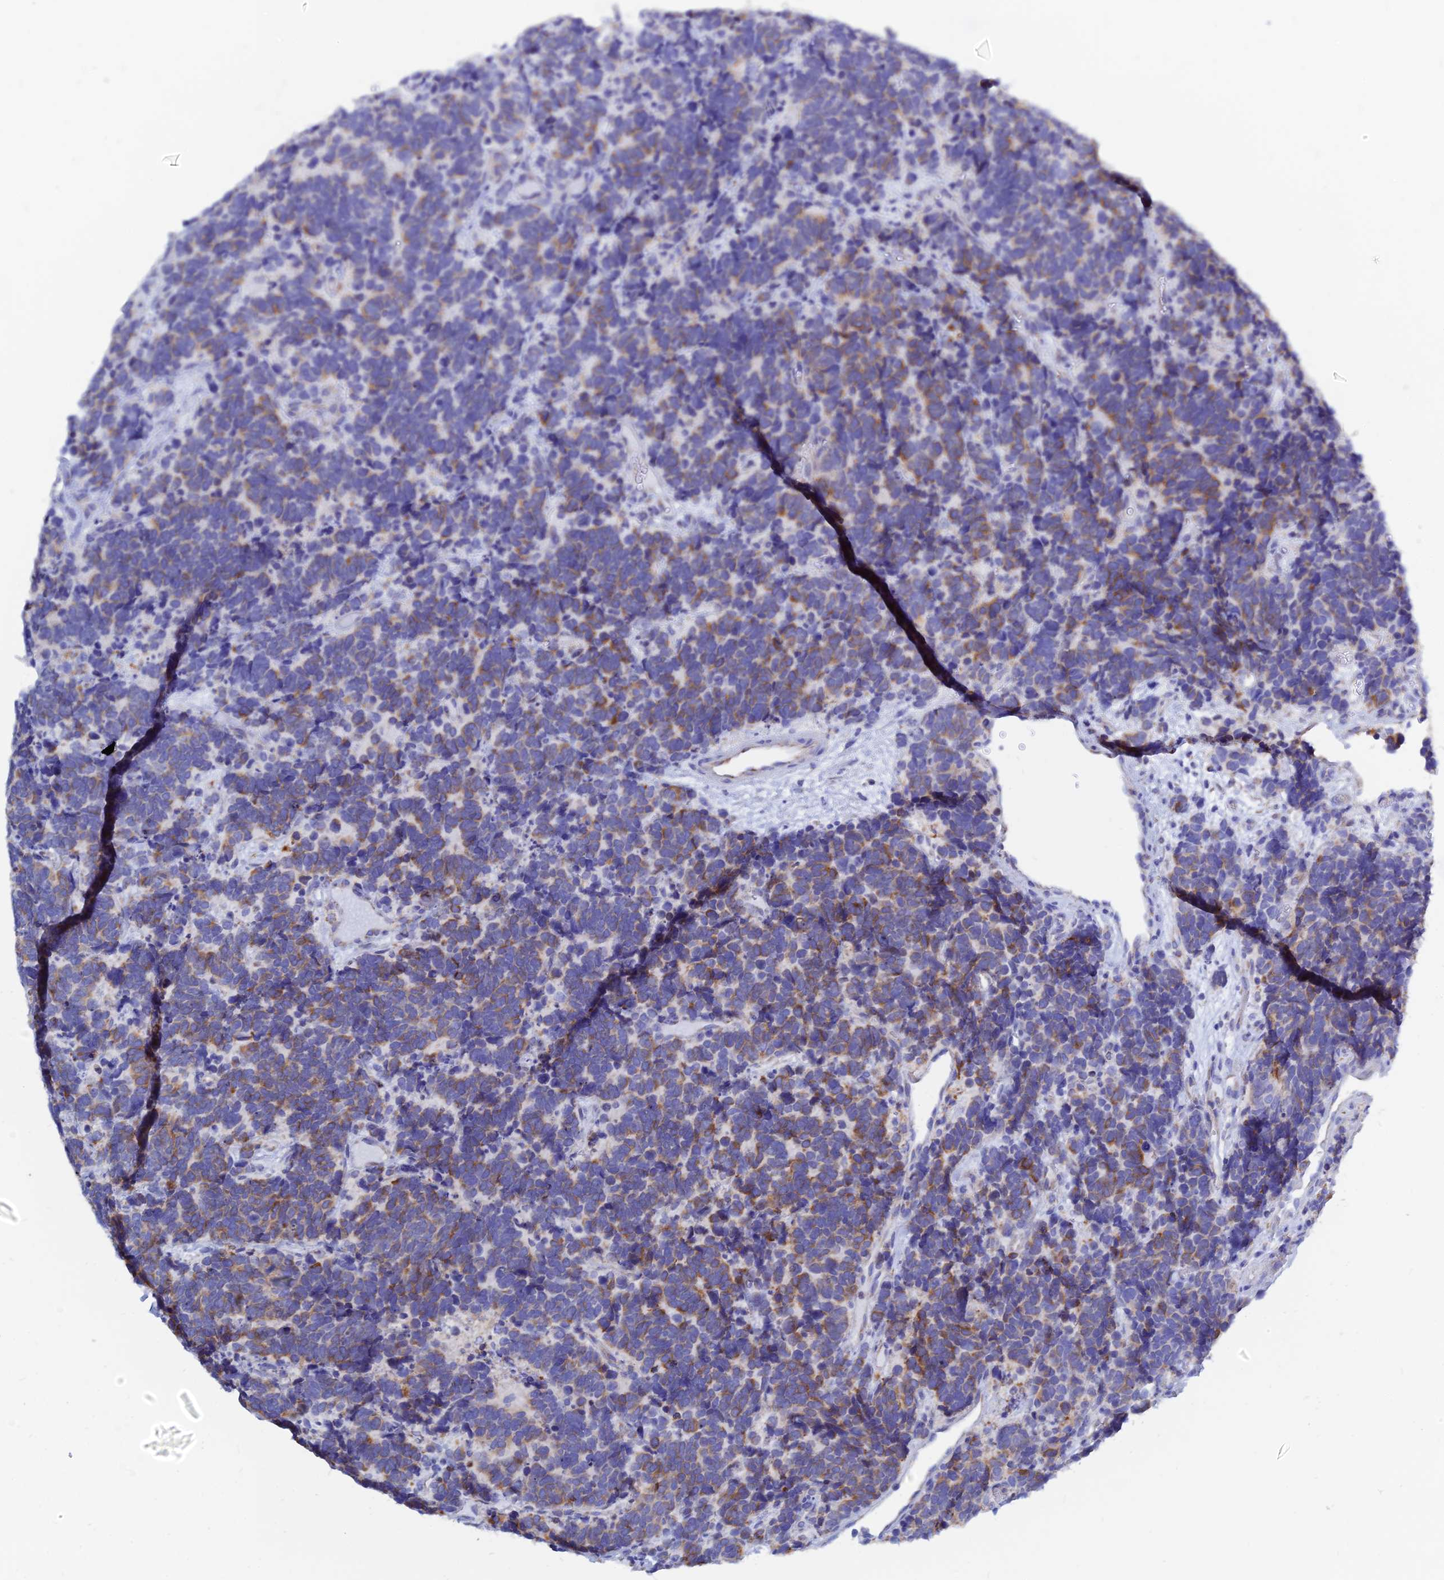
{"staining": {"intensity": "moderate", "quantity": "25%-75%", "location": "cytoplasmic/membranous"}, "tissue": "carcinoid", "cell_type": "Tumor cells", "image_type": "cancer", "snomed": [{"axis": "morphology", "description": "Carcinoma, NOS"}, {"axis": "morphology", "description": "Carcinoid, malignant, NOS"}, {"axis": "topography", "description": "Urinary bladder"}], "caption": "Tumor cells show medium levels of moderate cytoplasmic/membranous expression in approximately 25%-75% of cells in malignant carcinoid.", "gene": "MGST1", "patient": {"sex": "male", "age": 57}}